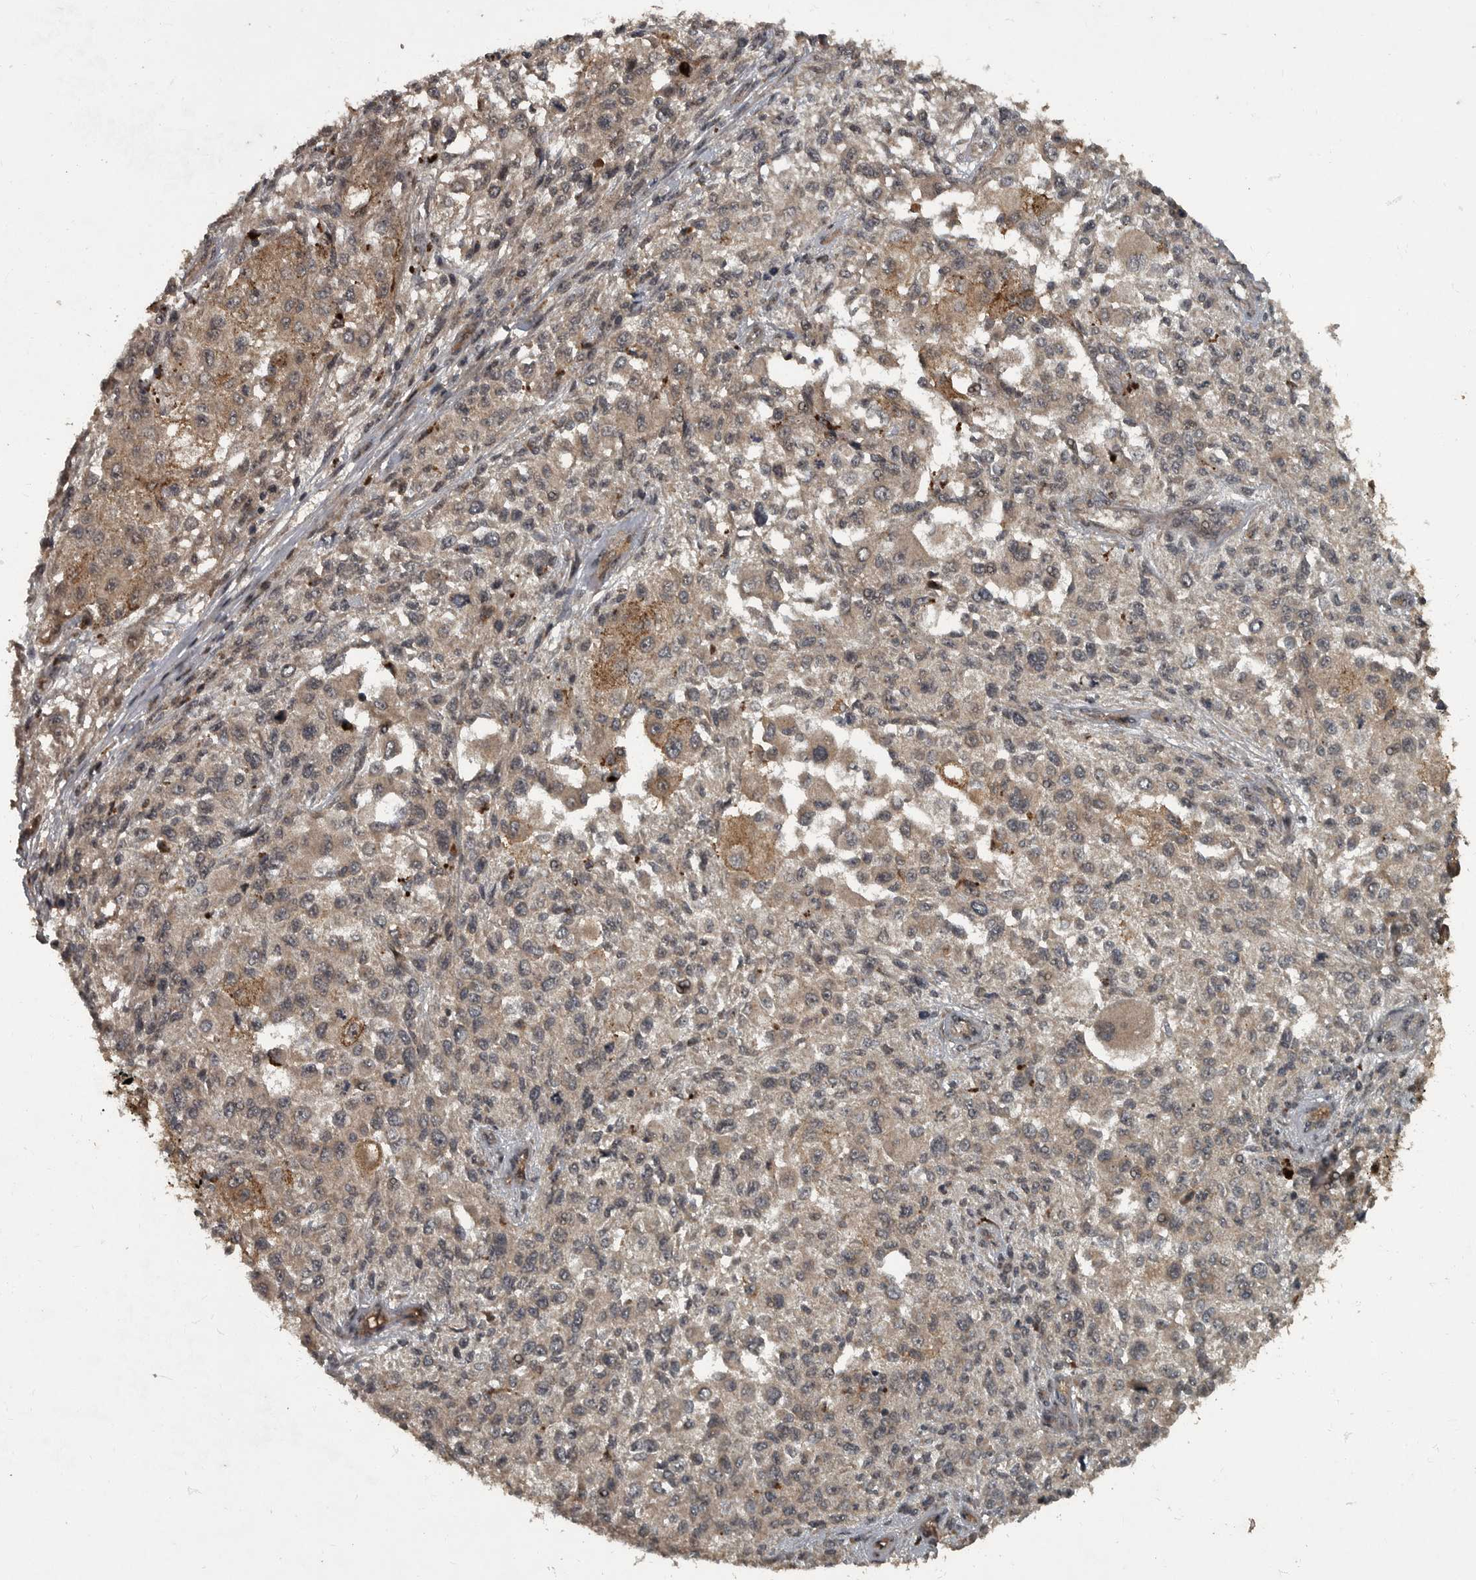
{"staining": {"intensity": "weak", "quantity": ">75%", "location": "cytoplasmic/membranous"}, "tissue": "melanoma", "cell_type": "Tumor cells", "image_type": "cancer", "snomed": [{"axis": "morphology", "description": "Necrosis, NOS"}, {"axis": "morphology", "description": "Malignant melanoma, NOS"}, {"axis": "topography", "description": "Skin"}], "caption": "Melanoma stained for a protein (brown) reveals weak cytoplasmic/membranous positive staining in approximately >75% of tumor cells.", "gene": "FOXO1", "patient": {"sex": "female", "age": 87}}